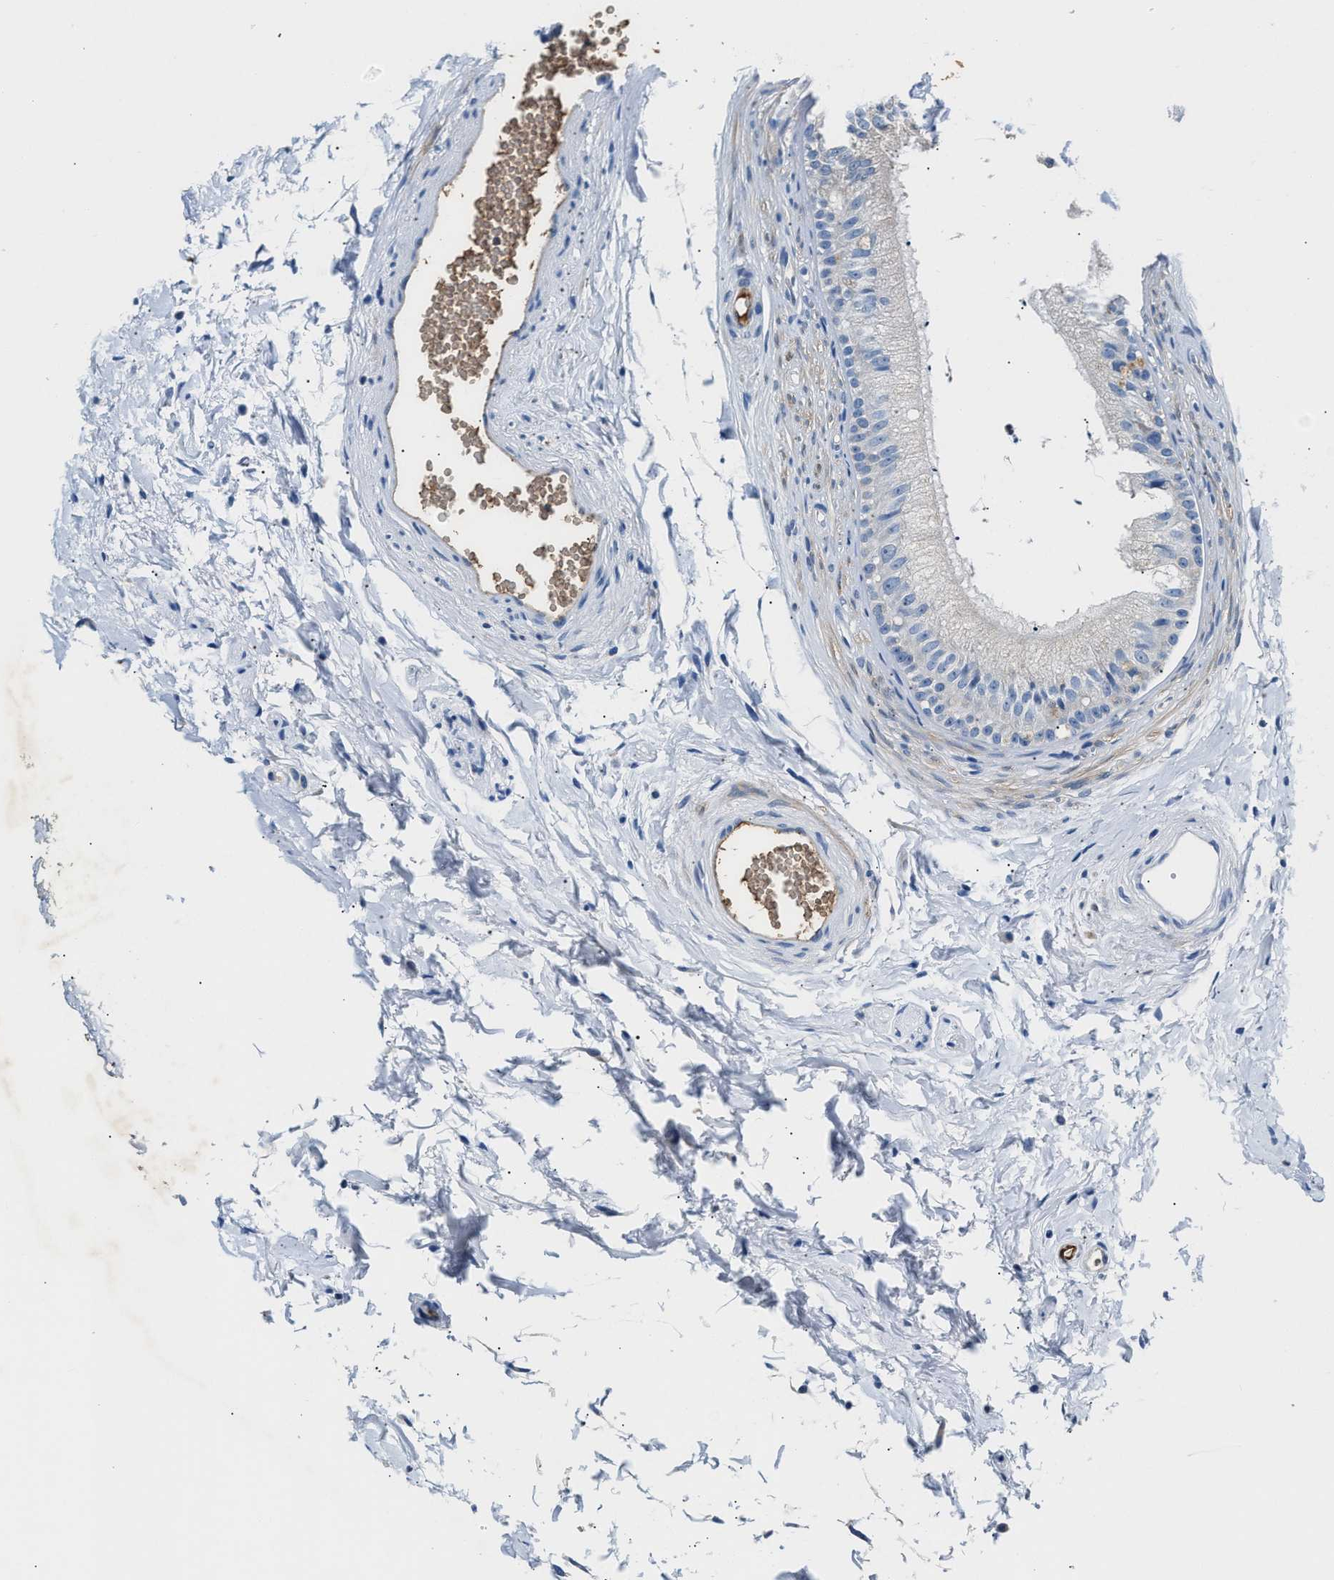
{"staining": {"intensity": "negative", "quantity": "none", "location": "none"}, "tissue": "epididymis", "cell_type": "Glandular cells", "image_type": "normal", "snomed": [{"axis": "morphology", "description": "Normal tissue, NOS"}, {"axis": "topography", "description": "Epididymis"}], "caption": "This is an immunohistochemistry photomicrograph of unremarkable human epididymis. There is no expression in glandular cells.", "gene": "TUT7", "patient": {"sex": "male", "age": 56}}